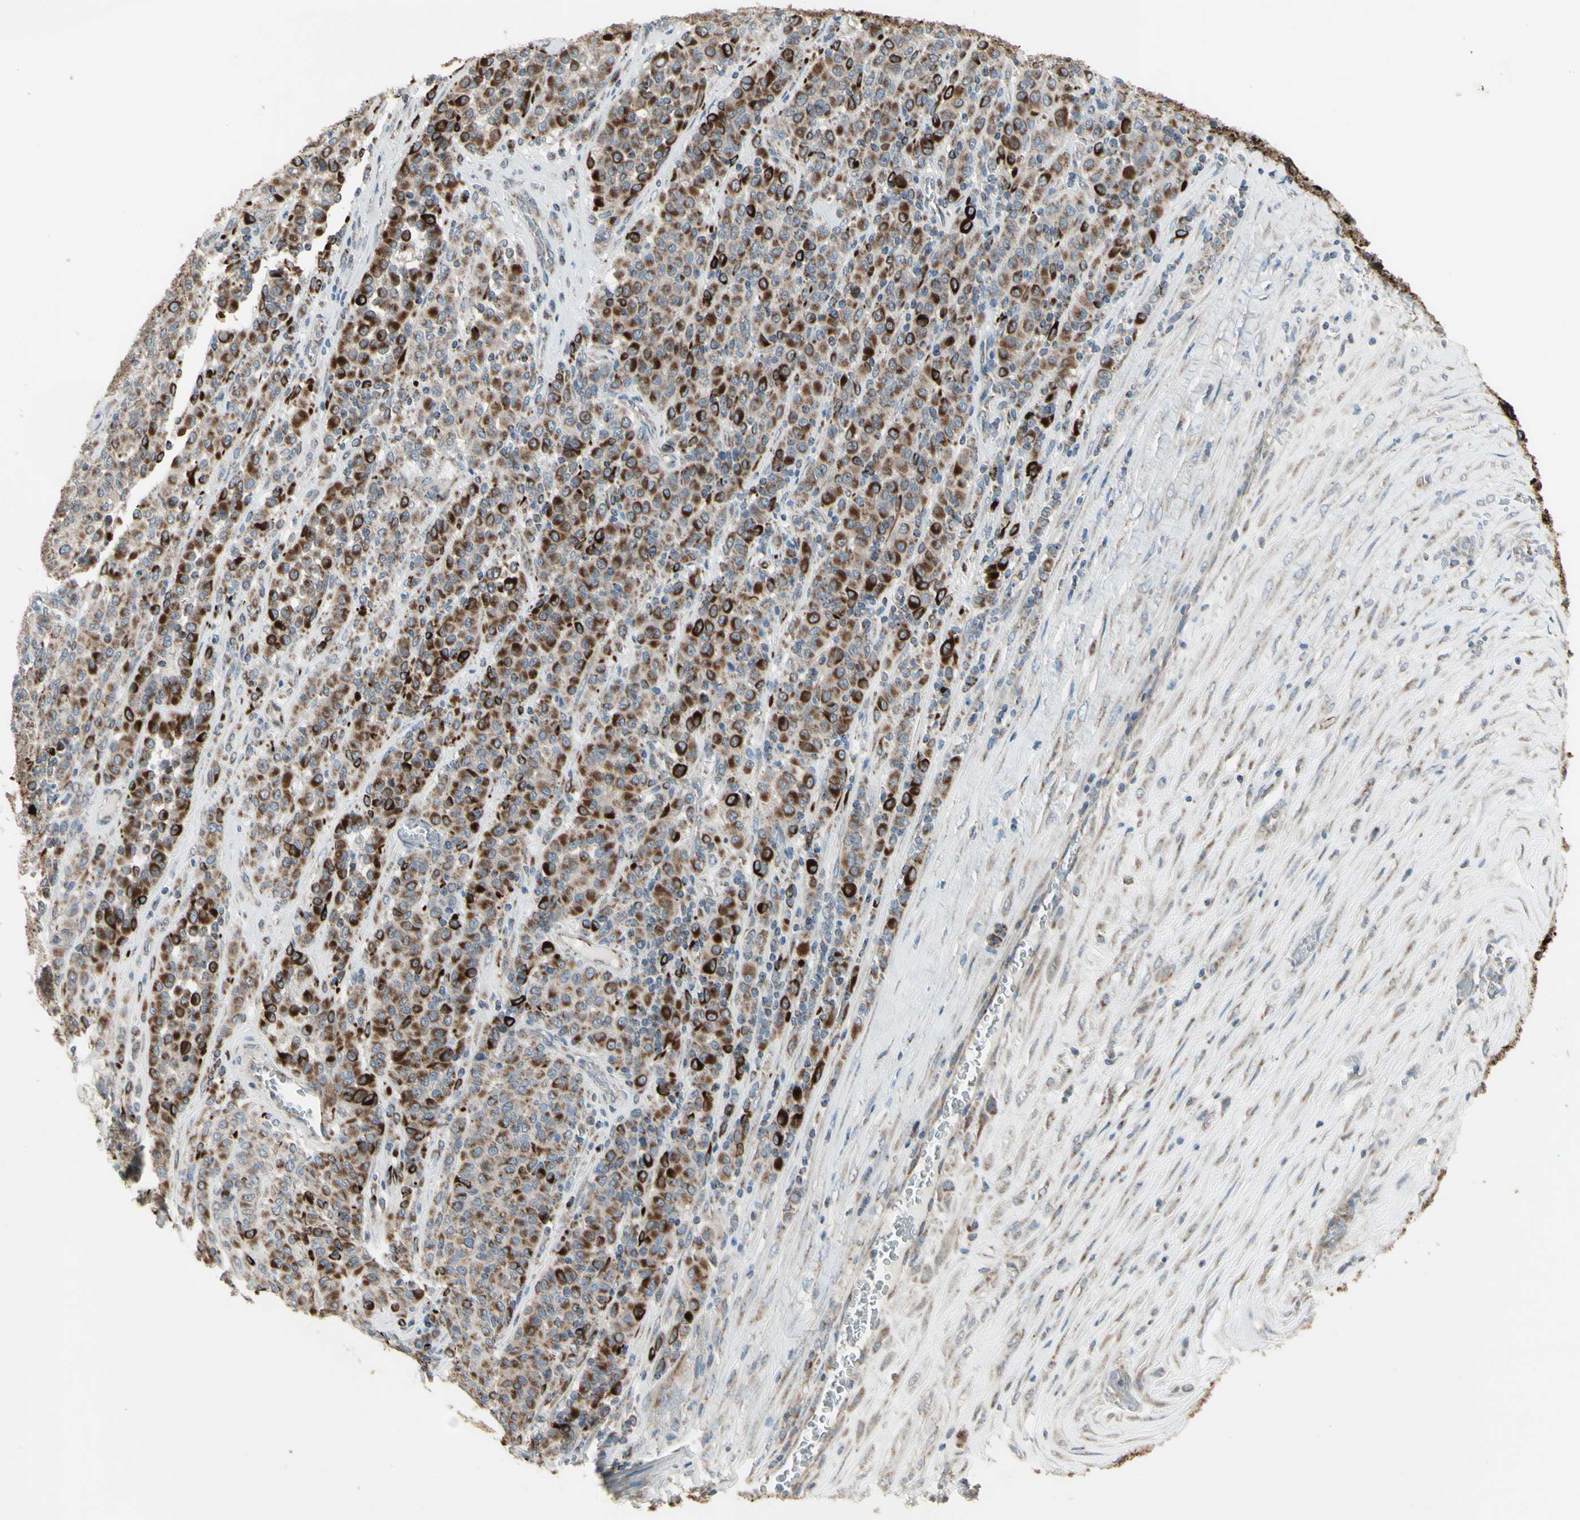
{"staining": {"intensity": "moderate", "quantity": "25%-75%", "location": "cytoplasmic/membranous"}, "tissue": "melanoma", "cell_type": "Tumor cells", "image_type": "cancer", "snomed": [{"axis": "morphology", "description": "Malignant melanoma, Metastatic site"}, {"axis": "topography", "description": "Pancreas"}], "caption": "Immunohistochemistry (IHC) of human melanoma reveals medium levels of moderate cytoplasmic/membranous positivity in approximately 25%-75% of tumor cells.", "gene": "FAM171B", "patient": {"sex": "female", "age": 30}}